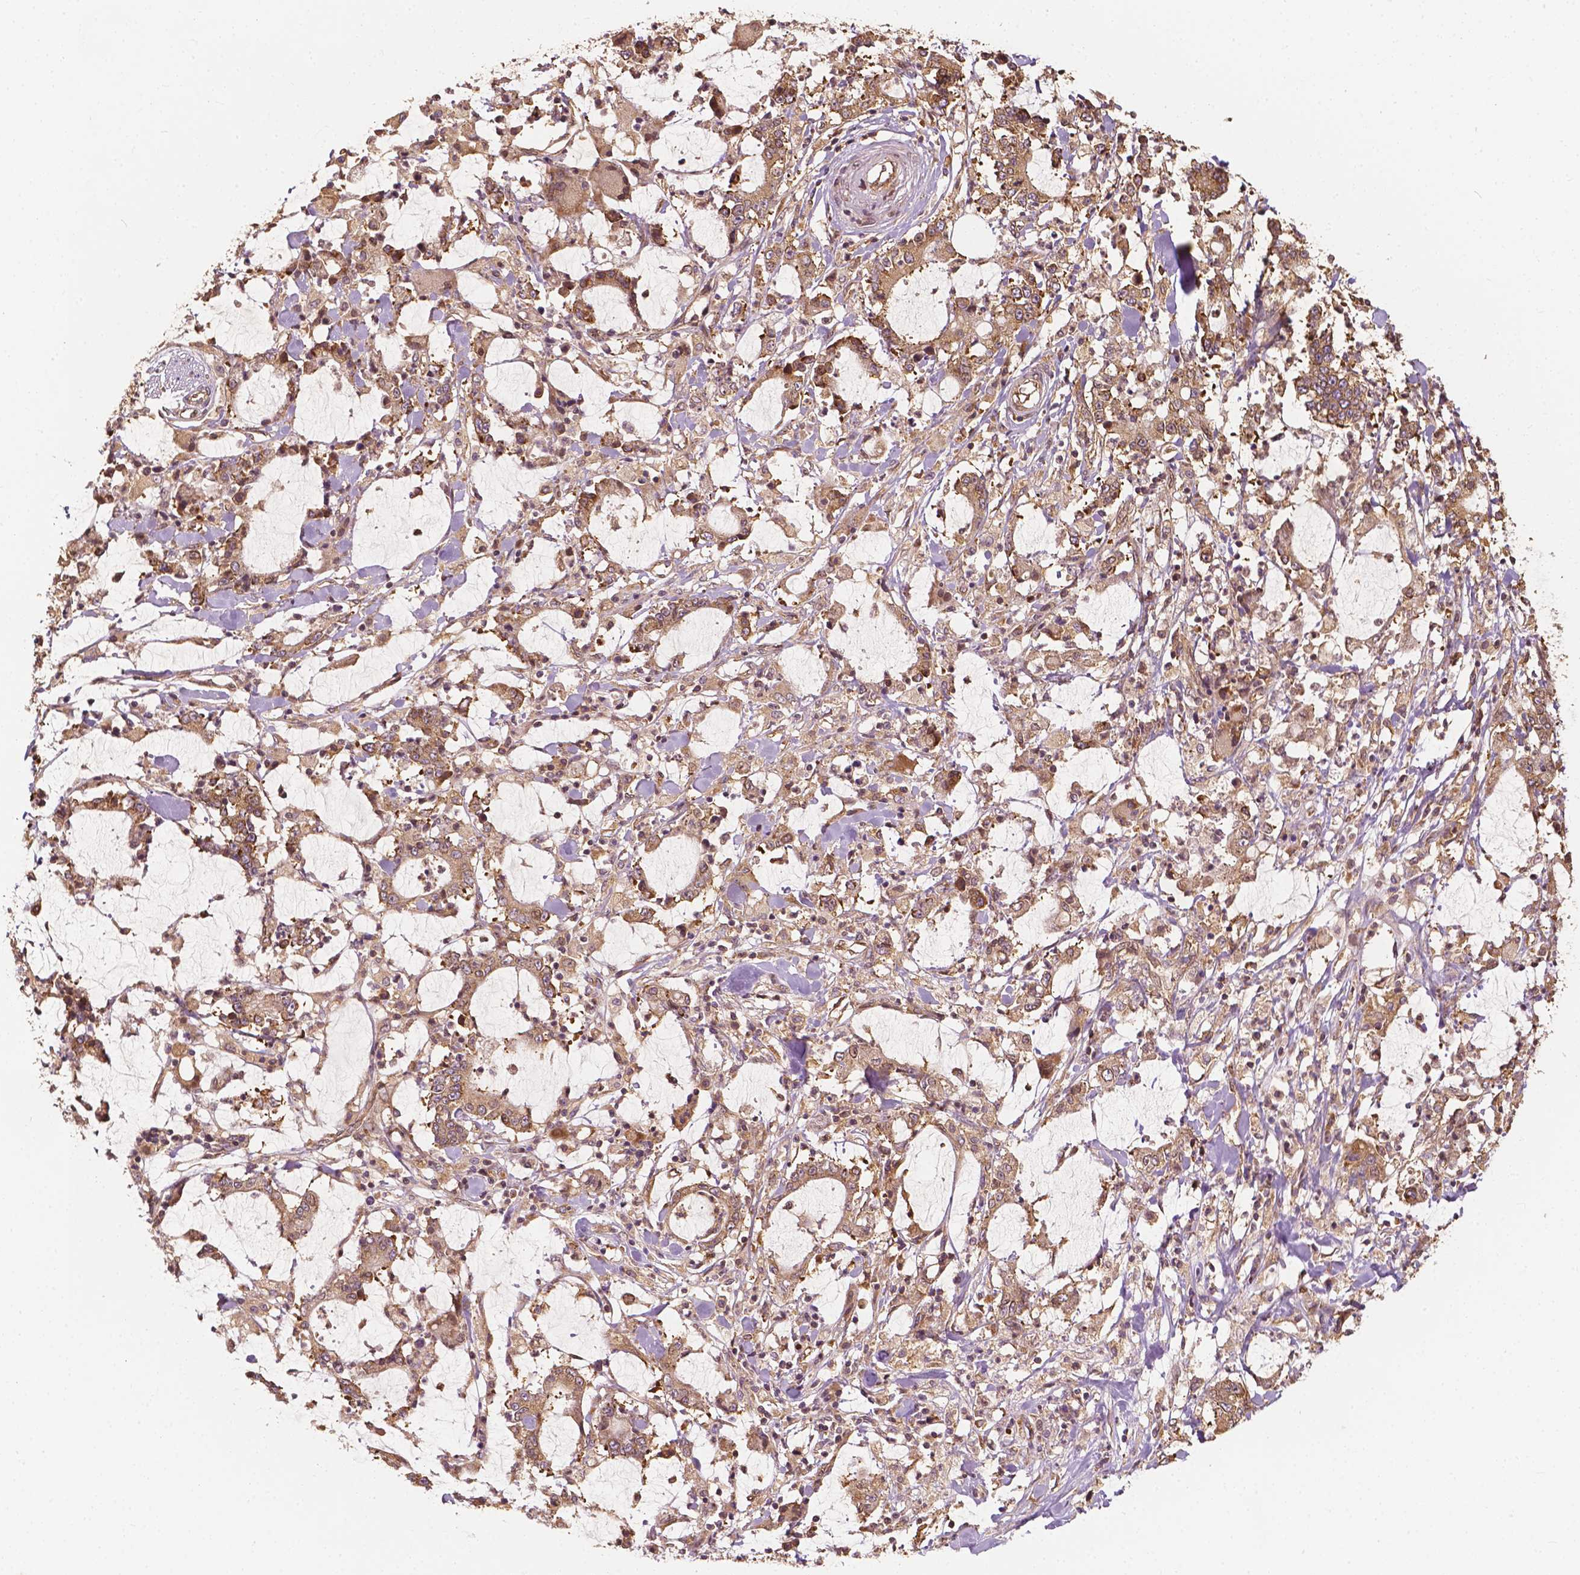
{"staining": {"intensity": "moderate", "quantity": ">75%", "location": "cytoplasmic/membranous"}, "tissue": "stomach cancer", "cell_type": "Tumor cells", "image_type": "cancer", "snomed": [{"axis": "morphology", "description": "Adenocarcinoma, NOS"}, {"axis": "topography", "description": "Stomach, upper"}], "caption": "Approximately >75% of tumor cells in stomach adenocarcinoma reveal moderate cytoplasmic/membranous protein expression as visualized by brown immunohistochemical staining.", "gene": "G3BP1", "patient": {"sex": "male", "age": 68}}